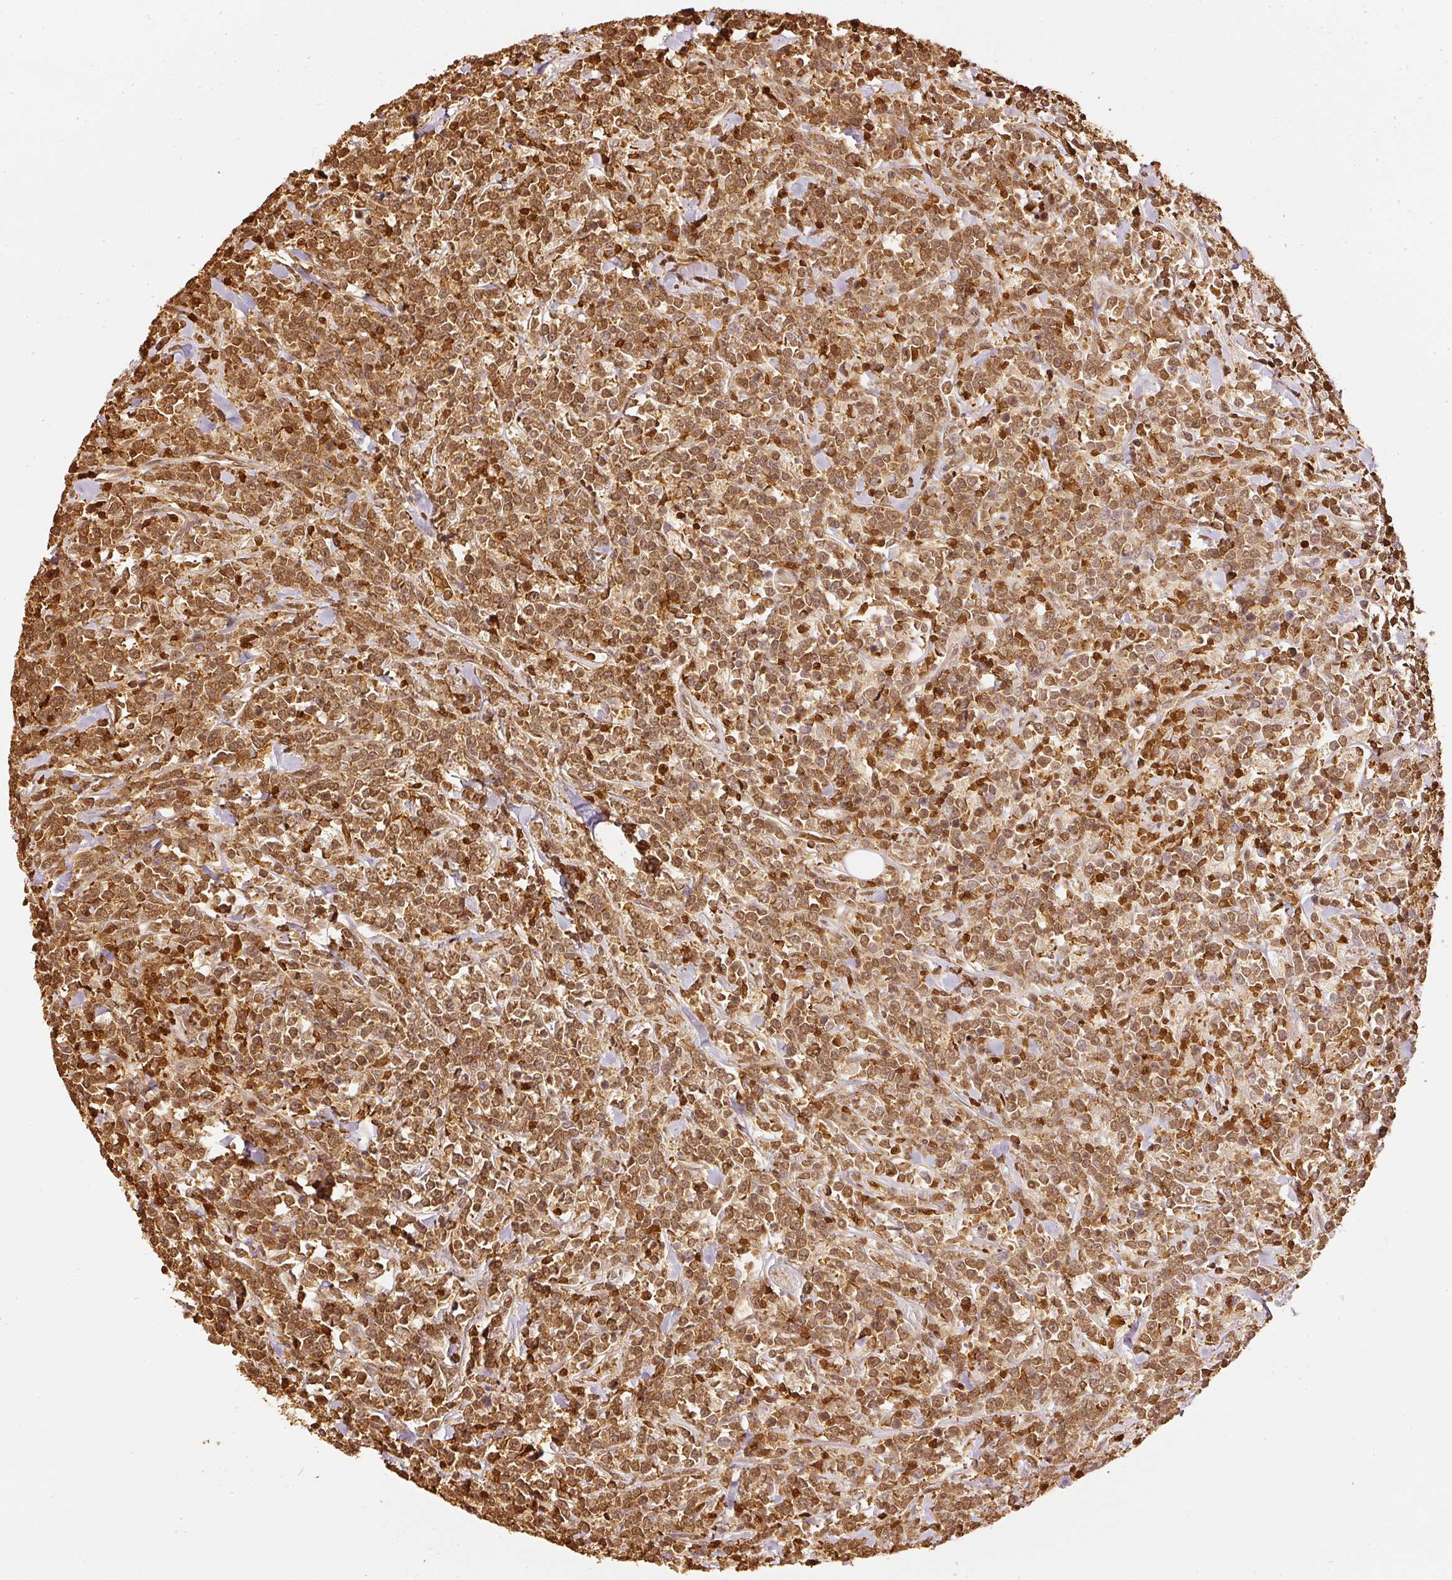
{"staining": {"intensity": "moderate", "quantity": ">75%", "location": "cytoplasmic/membranous,nuclear"}, "tissue": "lymphoma", "cell_type": "Tumor cells", "image_type": "cancer", "snomed": [{"axis": "morphology", "description": "Malignant lymphoma, non-Hodgkin's type, High grade"}, {"axis": "topography", "description": "Small intestine"}, {"axis": "topography", "description": "Colon"}], "caption": "The micrograph displays a brown stain indicating the presence of a protein in the cytoplasmic/membranous and nuclear of tumor cells in malignant lymphoma, non-Hodgkin's type (high-grade). The protein is shown in brown color, while the nuclei are stained blue.", "gene": "PFN1", "patient": {"sex": "male", "age": 8}}